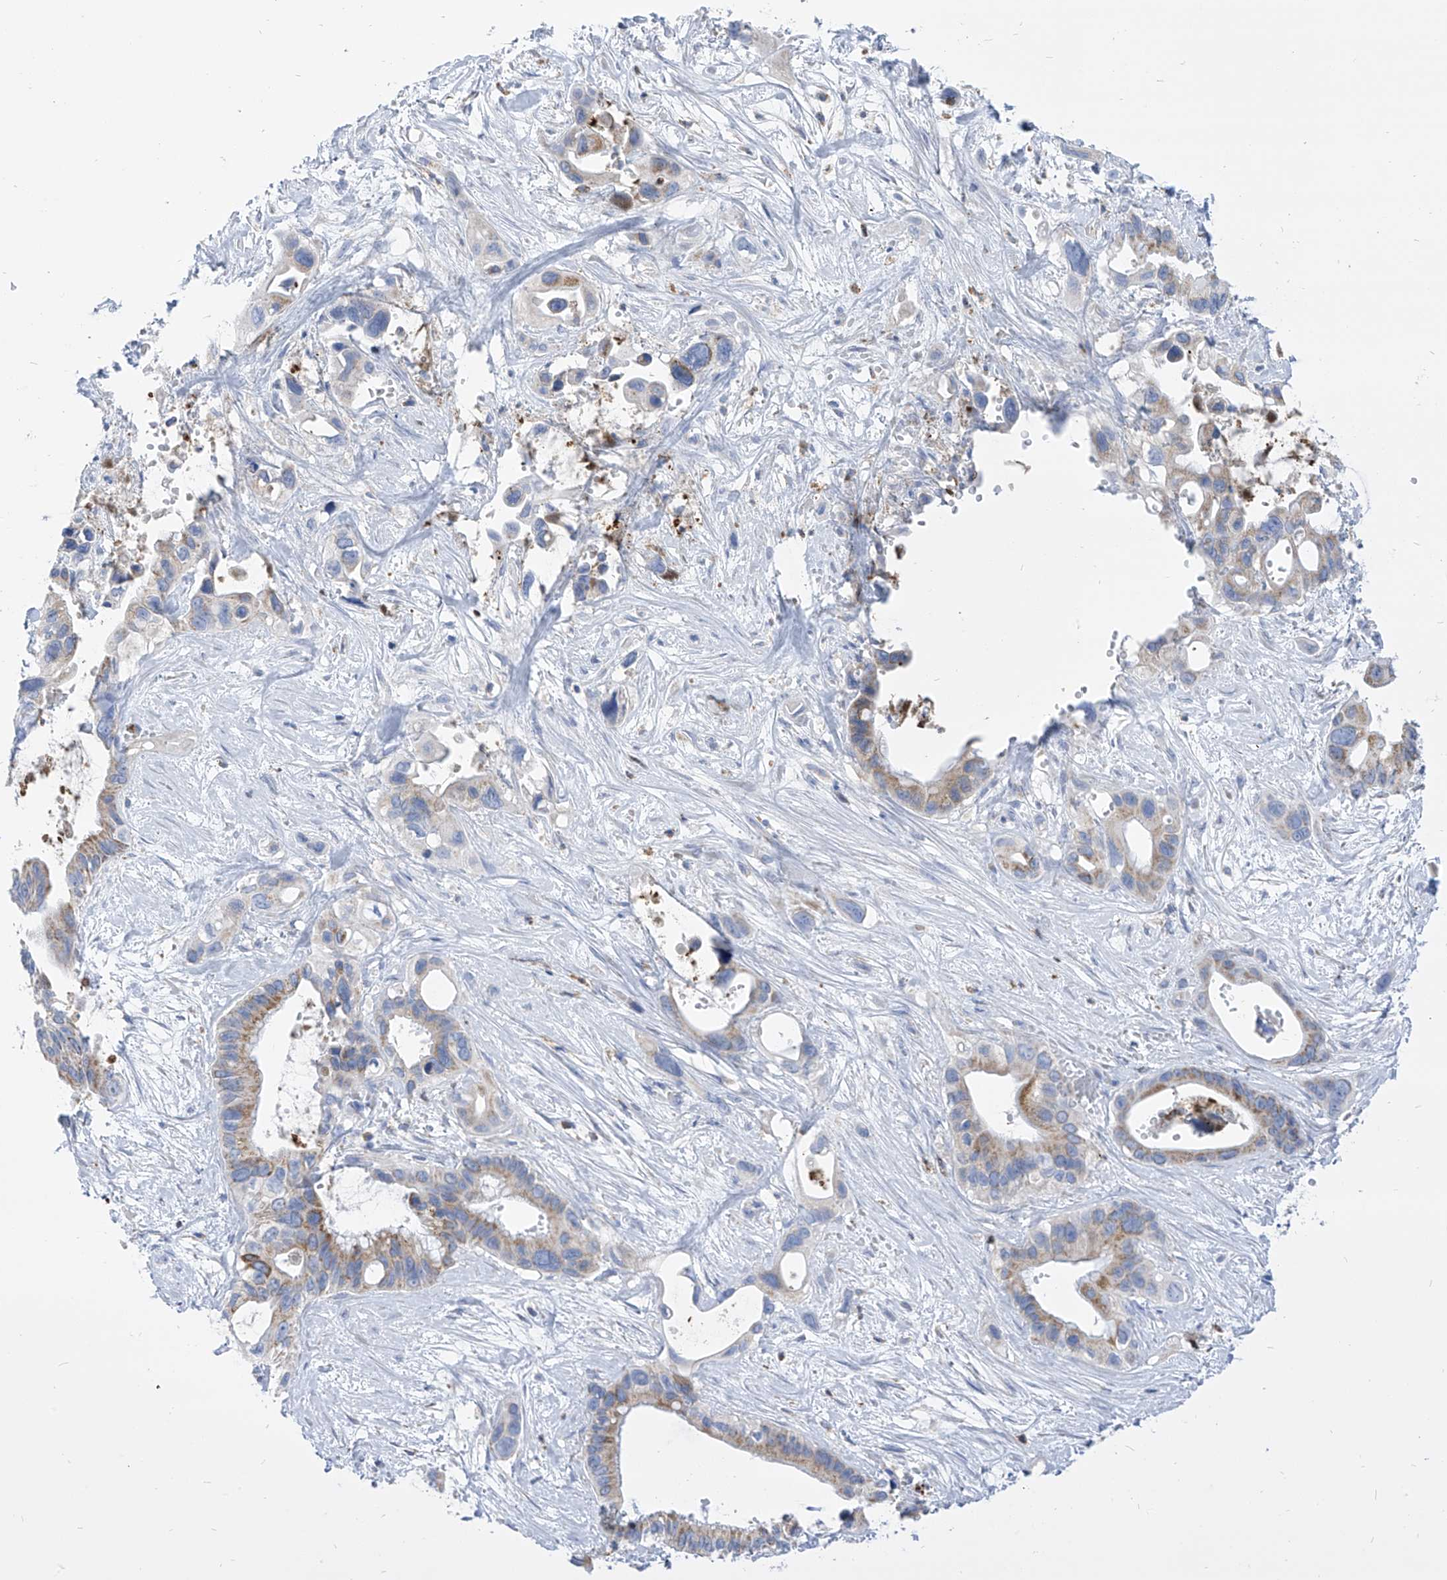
{"staining": {"intensity": "moderate", "quantity": "<25%", "location": "cytoplasmic/membranous"}, "tissue": "pancreatic cancer", "cell_type": "Tumor cells", "image_type": "cancer", "snomed": [{"axis": "morphology", "description": "Adenocarcinoma, NOS"}, {"axis": "topography", "description": "Pancreas"}], "caption": "Immunohistochemical staining of human pancreatic cancer reveals low levels of moderate cytoplasmic/membranous staining in approximately <25% of tumor cells.", "gene": "COQ3", "patient": {"sex": "male", "age": 66}}